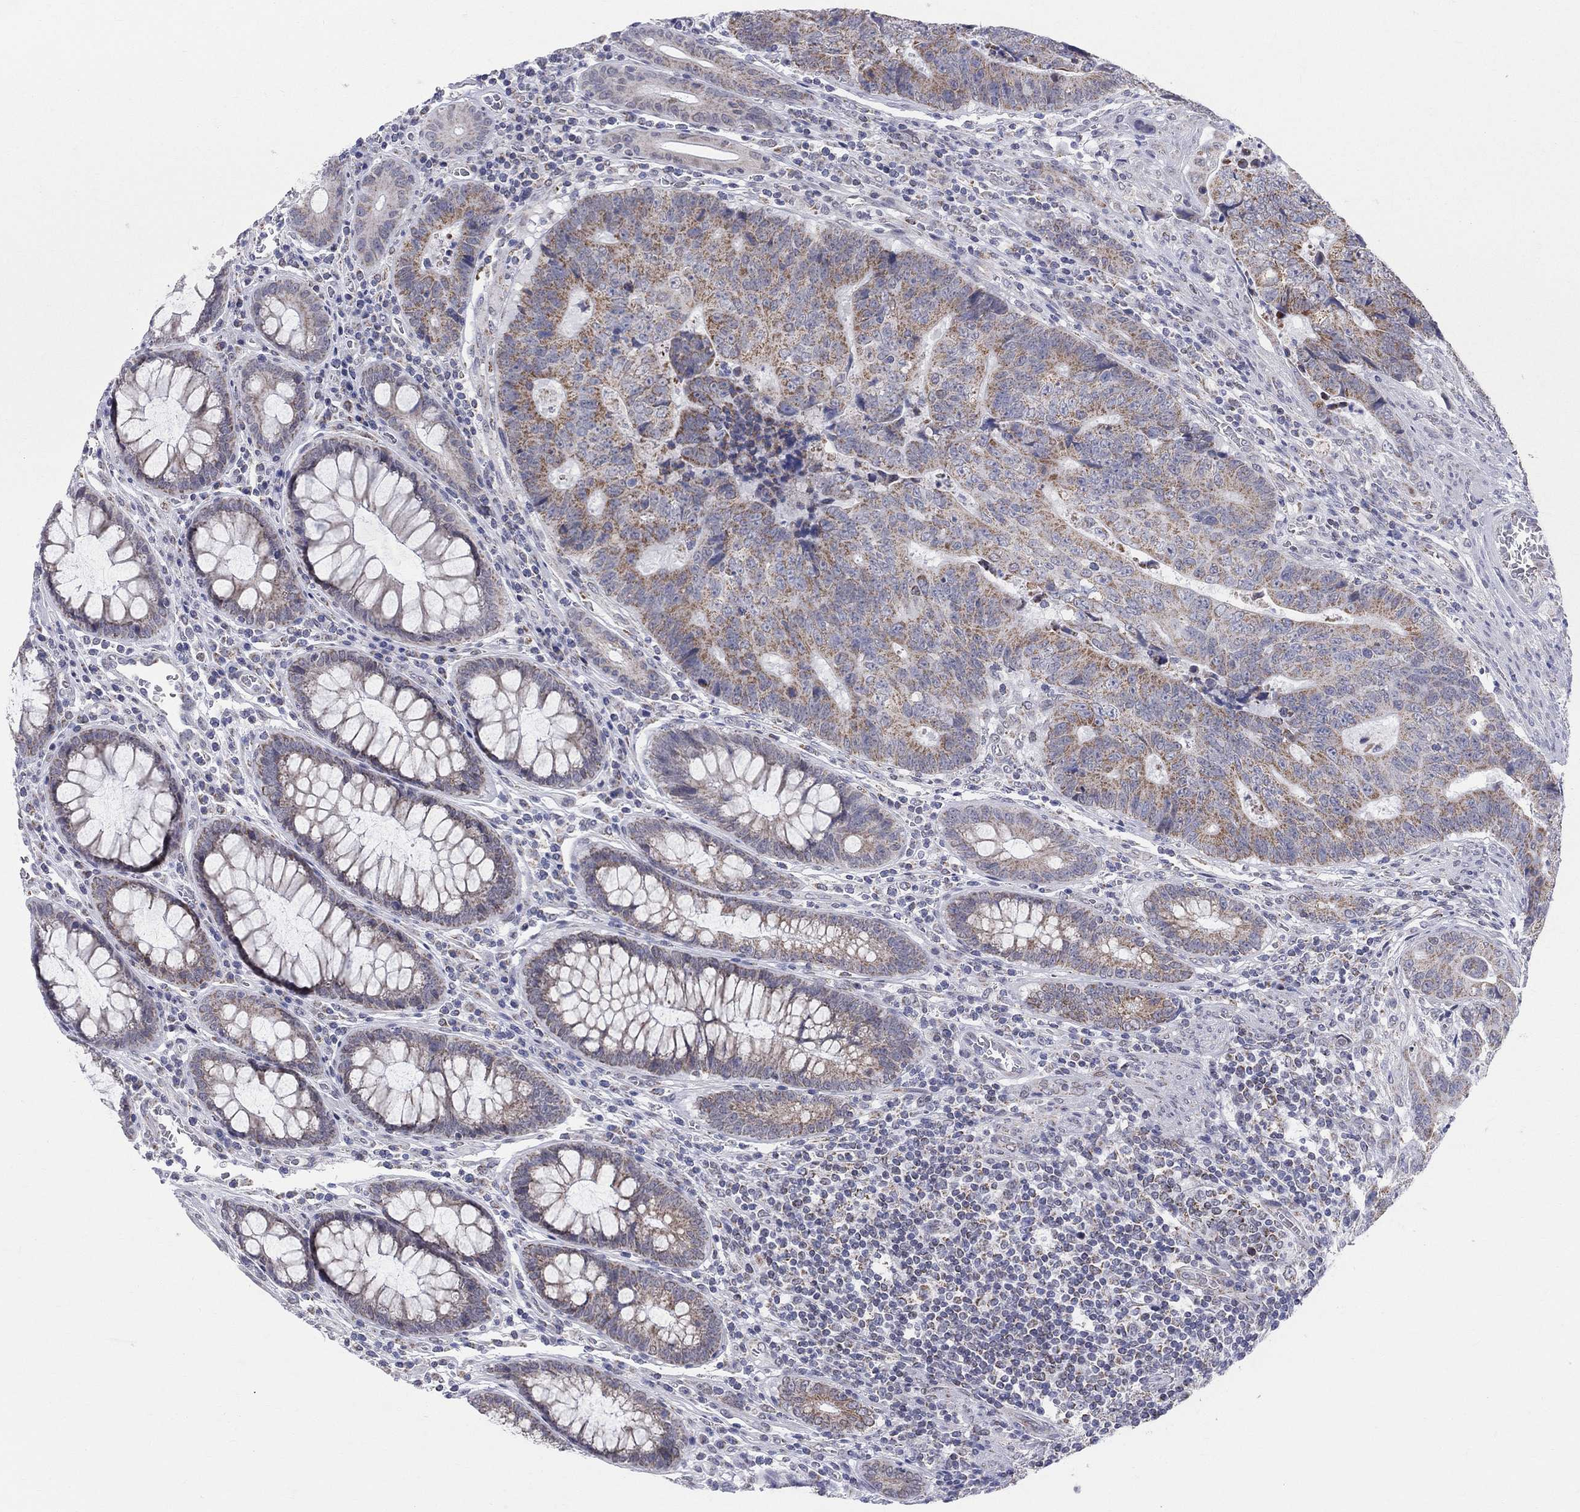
{"staining": {"intensity": "moderate", "quantity": "25%-75%", "location": "cytoplasmic/membranous"}, "tissue": "colorectal cancer", "cell_type": "Tumor cells", "image_type": "cancer", "snomed": [{"axis": "morphology", "description": "Adenocarcinoma, NOS"}, {"axis": "topography", "description": "Colon"}], "caption": "This image reveals immunohistochemistry staining of colorectal cancer, with medium moderate cytoplasmic/membranous expression in about 25%-75% of tumor cells.", "gene": "KISS1R", "patient": {"sex": "female", "age": 48}}